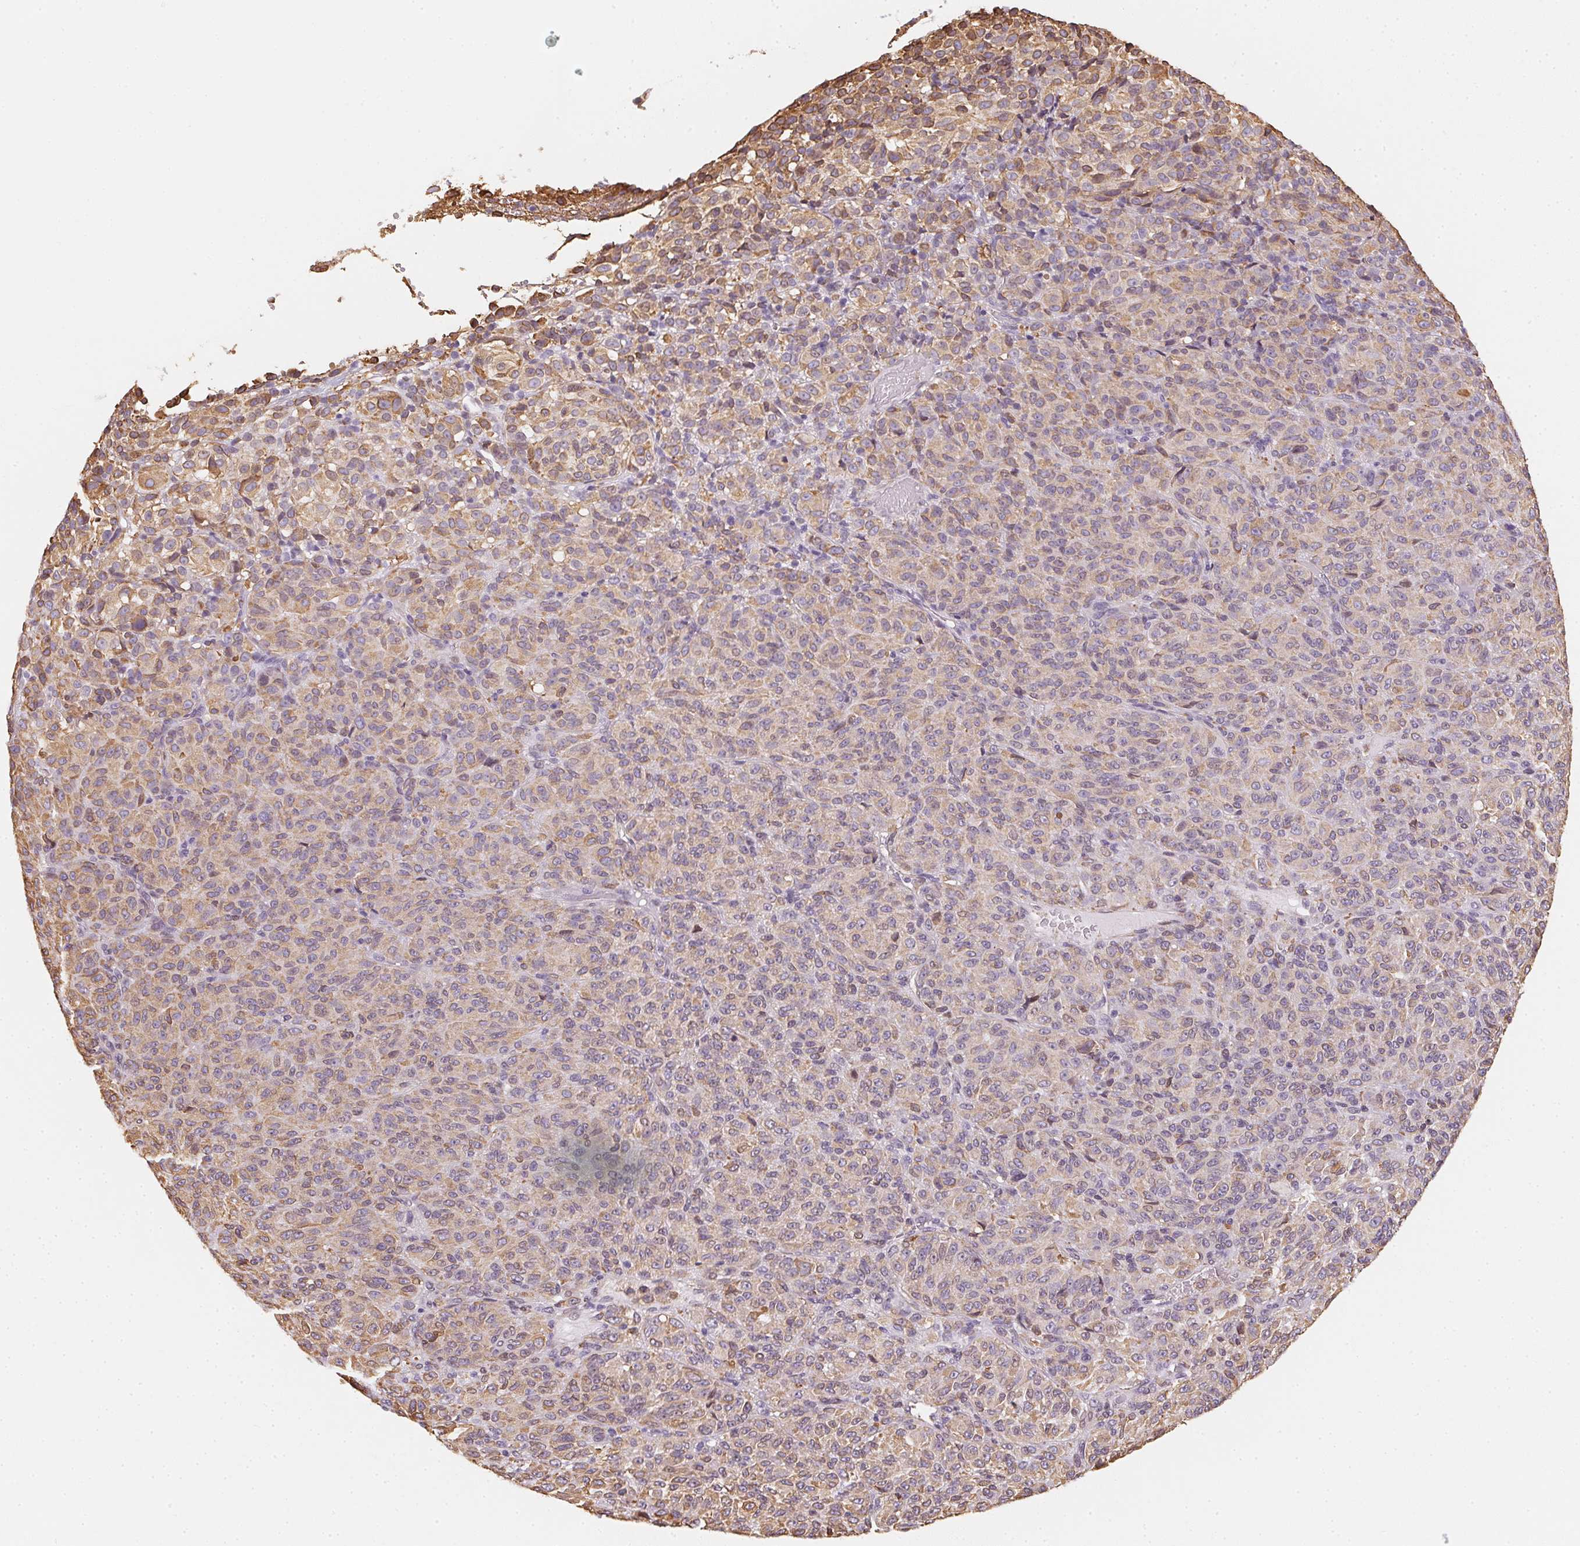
{"staining": {"intensity": "moderate", "quantity": ">75%", "location": "cytoplasmic/membranous"}, "tissue": "melanoma", "cell_type": "Tumor cells", "image_type": "cancer", "snomed": [{"axis": "morphology", "description": "Malignant melanoma, Metastatic site"}, {"axis": "topography", "description": "Brain"}], "caption": "This image shows melanoma stained with IHC to label a protein in brown. The cytoplasmic/membranous of tumor cells show moderate positivity for the protein. Nuclei are counter-stained blue.", "gene": "RSBN1", "patient": {"sex": "female", "age": 56}}